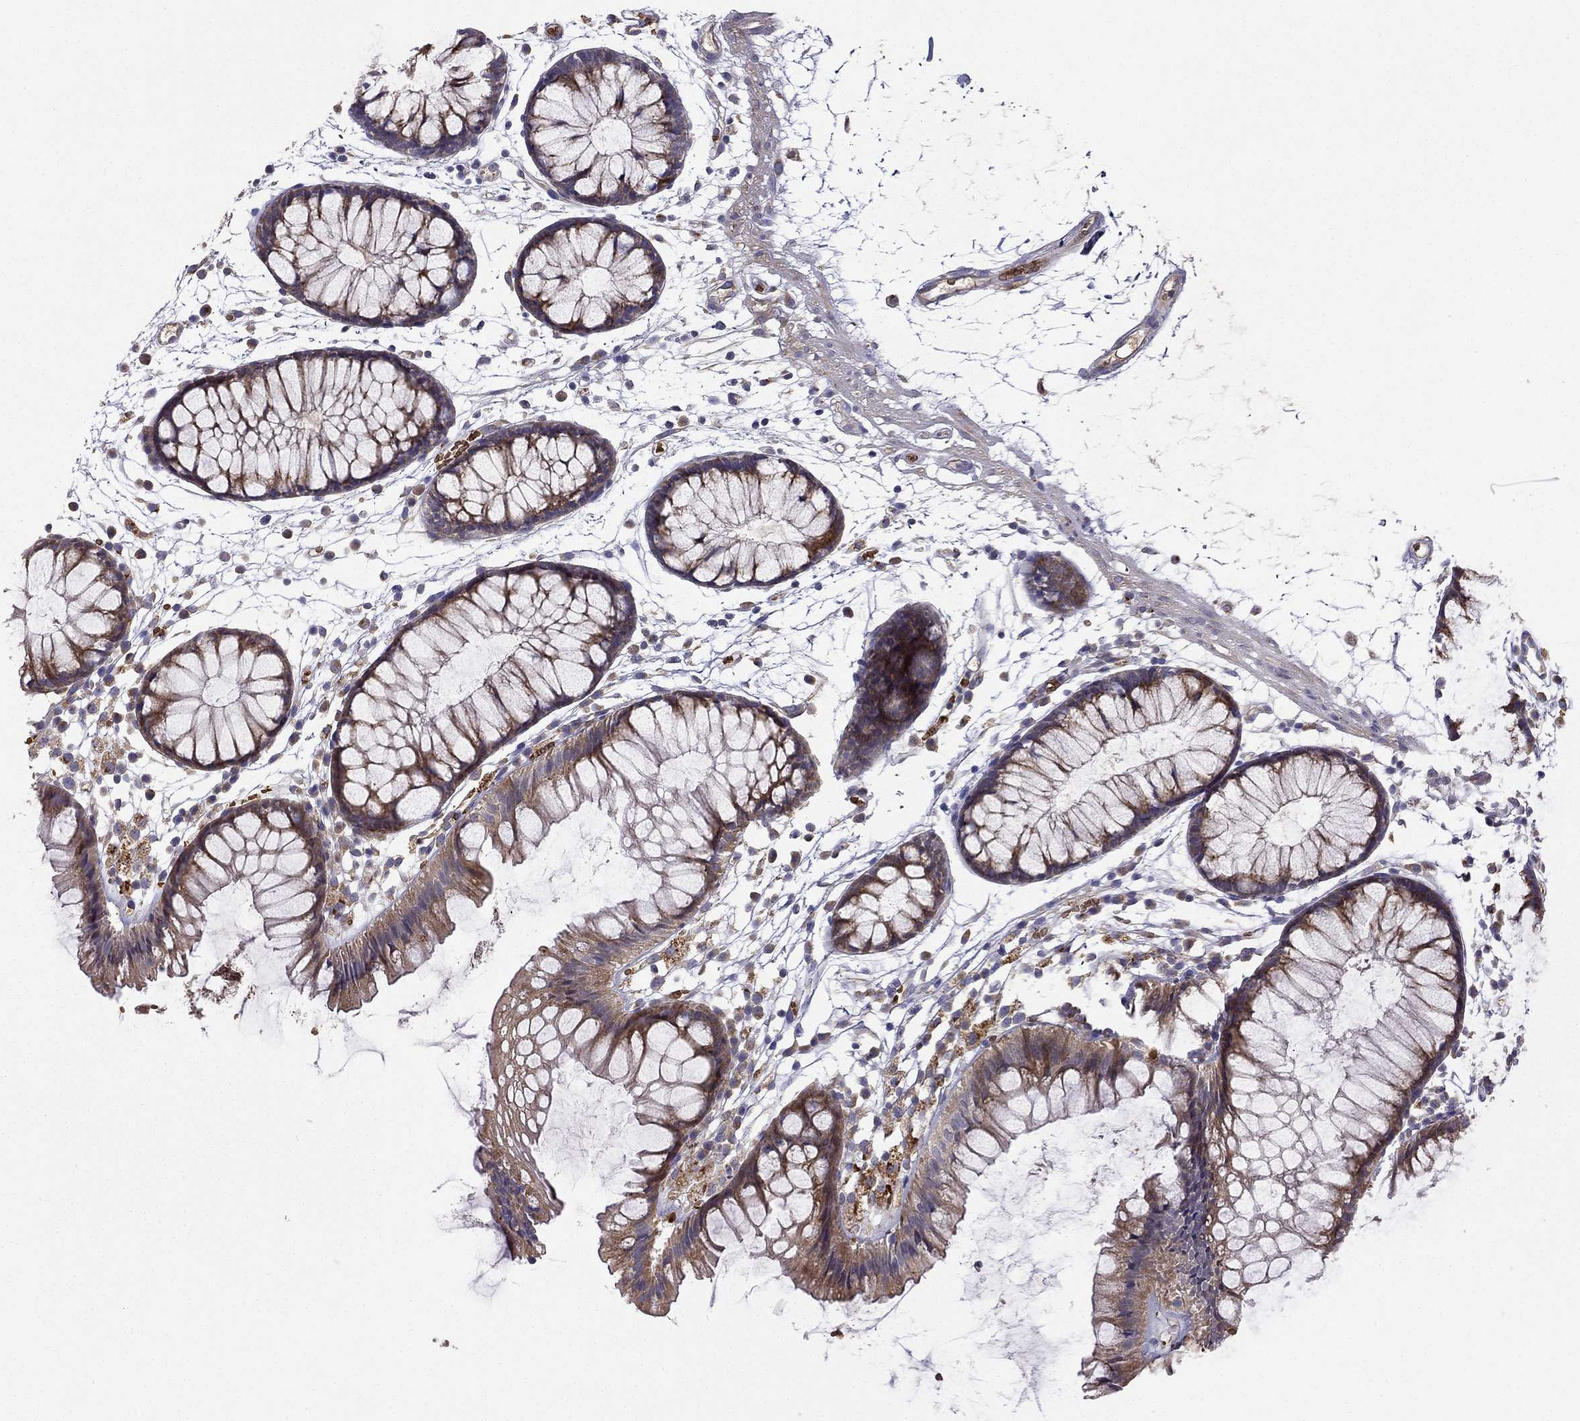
{"staining": {"intensity": "negative", "quantity": "none", "location": "none"}, "tissue": "colon", "cell_type": "Endothelial cells", "image_type": "normal", "snomed": [{"axis": "morphology", "description": "Normal tissue, NOS"}, {"axis": "morphology", "description": "Adenocarcinoma, NOS"}, {"axis": "topography", "description": "Colon"}], "caption": "This is a photomicrograph of immunohistochemistry staining of benign colon, which shows no expression in endothelial cells. (DAB (3,3'-diaminobenzidine) immunohistochemistry visualized using brightfield microscopy, high magnification).", "gene": "B4GALT7", "patient": {"sex": "male", "age": 65}}